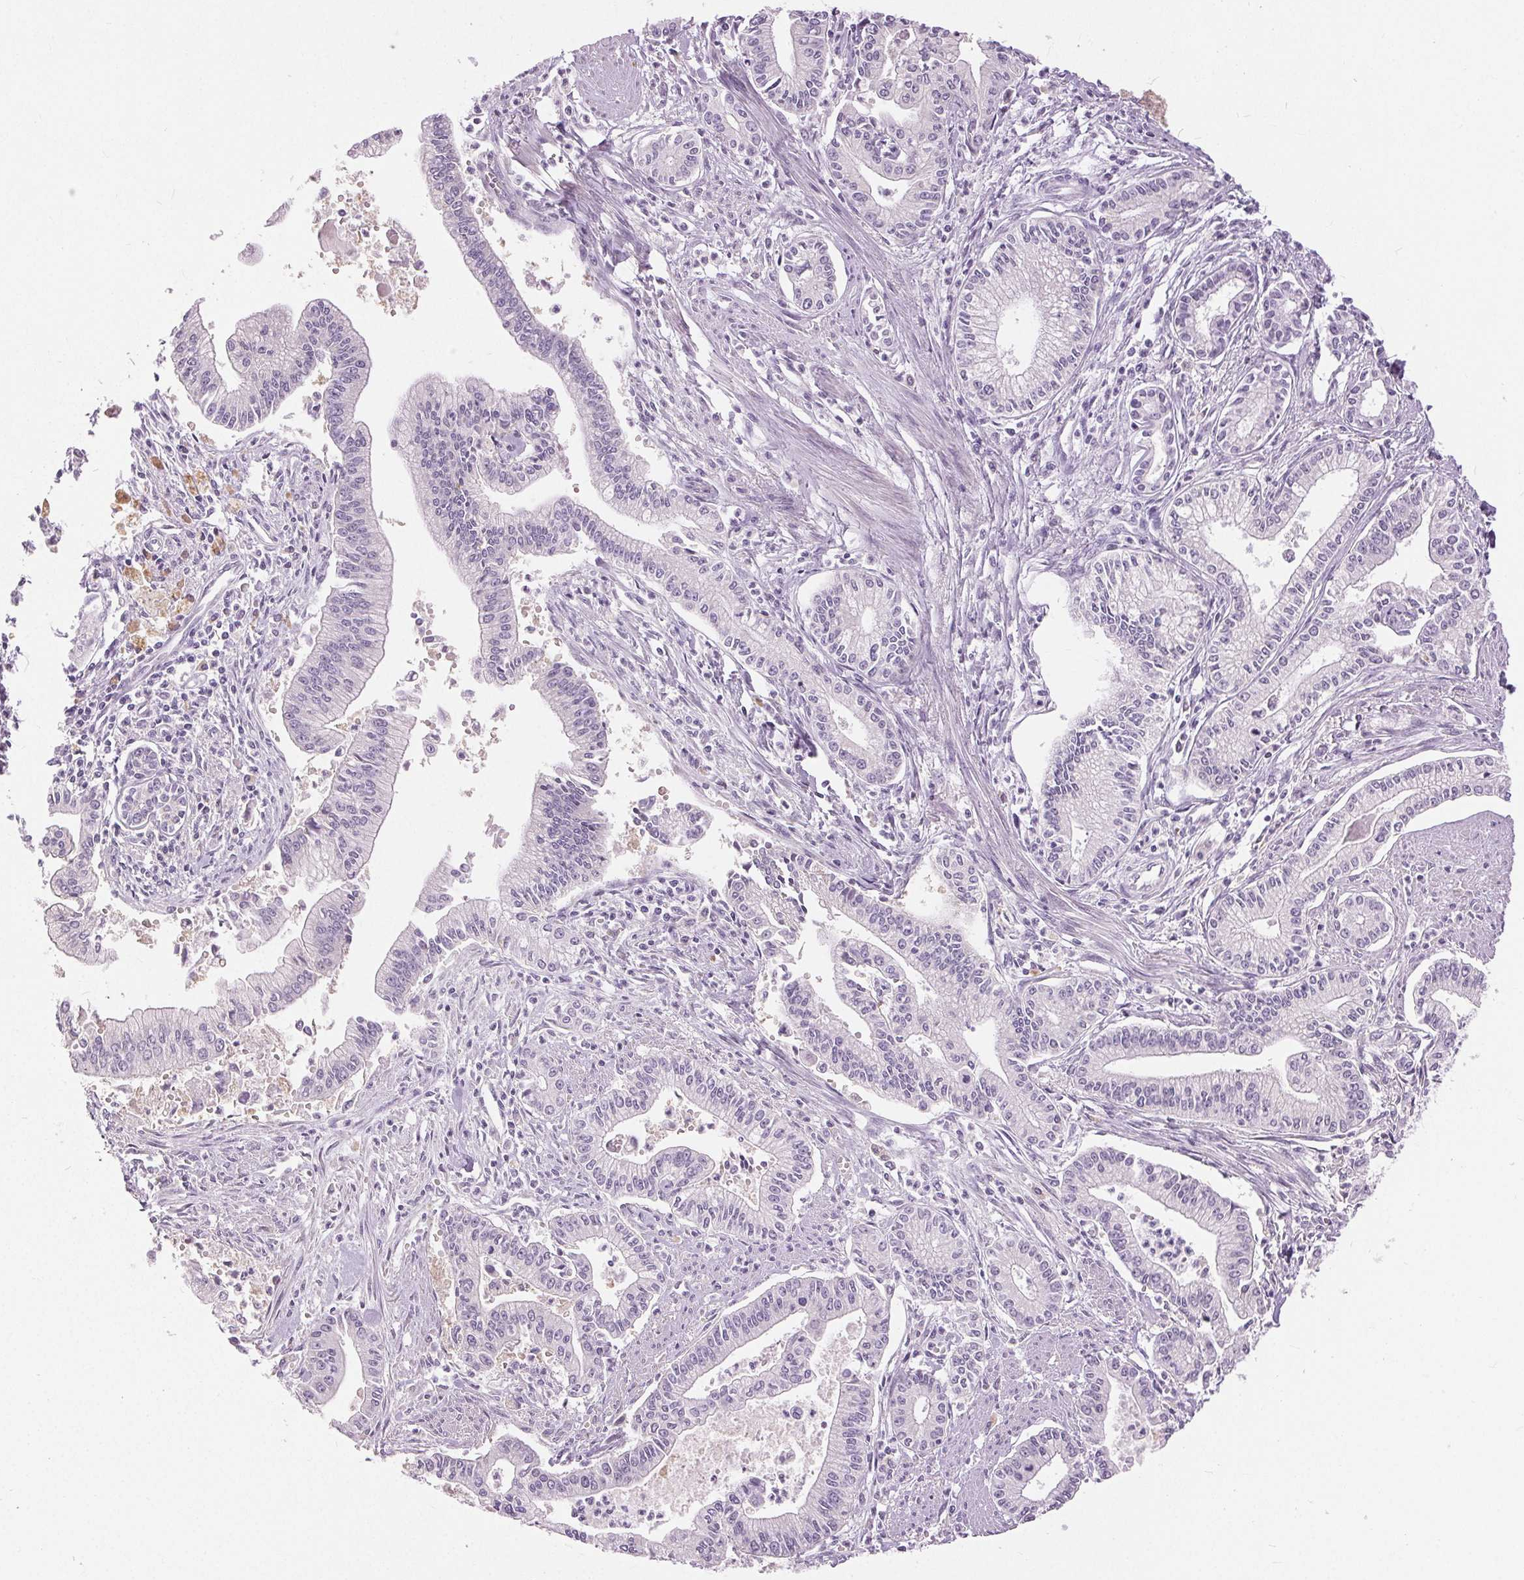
{"staining": {"intensity": "negative", "quantity": "none", "location": "none"}, "tissue": "pancreatic cancer", "cell_type": "Tumor cells", "image_type": "cancer", "snomed": [{"axis": "morphology", "description": "Adenocarcinoma, NOS"}, {"axis": "topography", "description": "Pancreas"}], "caption": "A high-resolution histopathology image shows immunohistochemistry staining of adenocarcinoma (pancreatic), which exhibits no significant positivity in tumor cells.", "gene": "DSG3", "patient": {"sex": "female", "age": 65}}